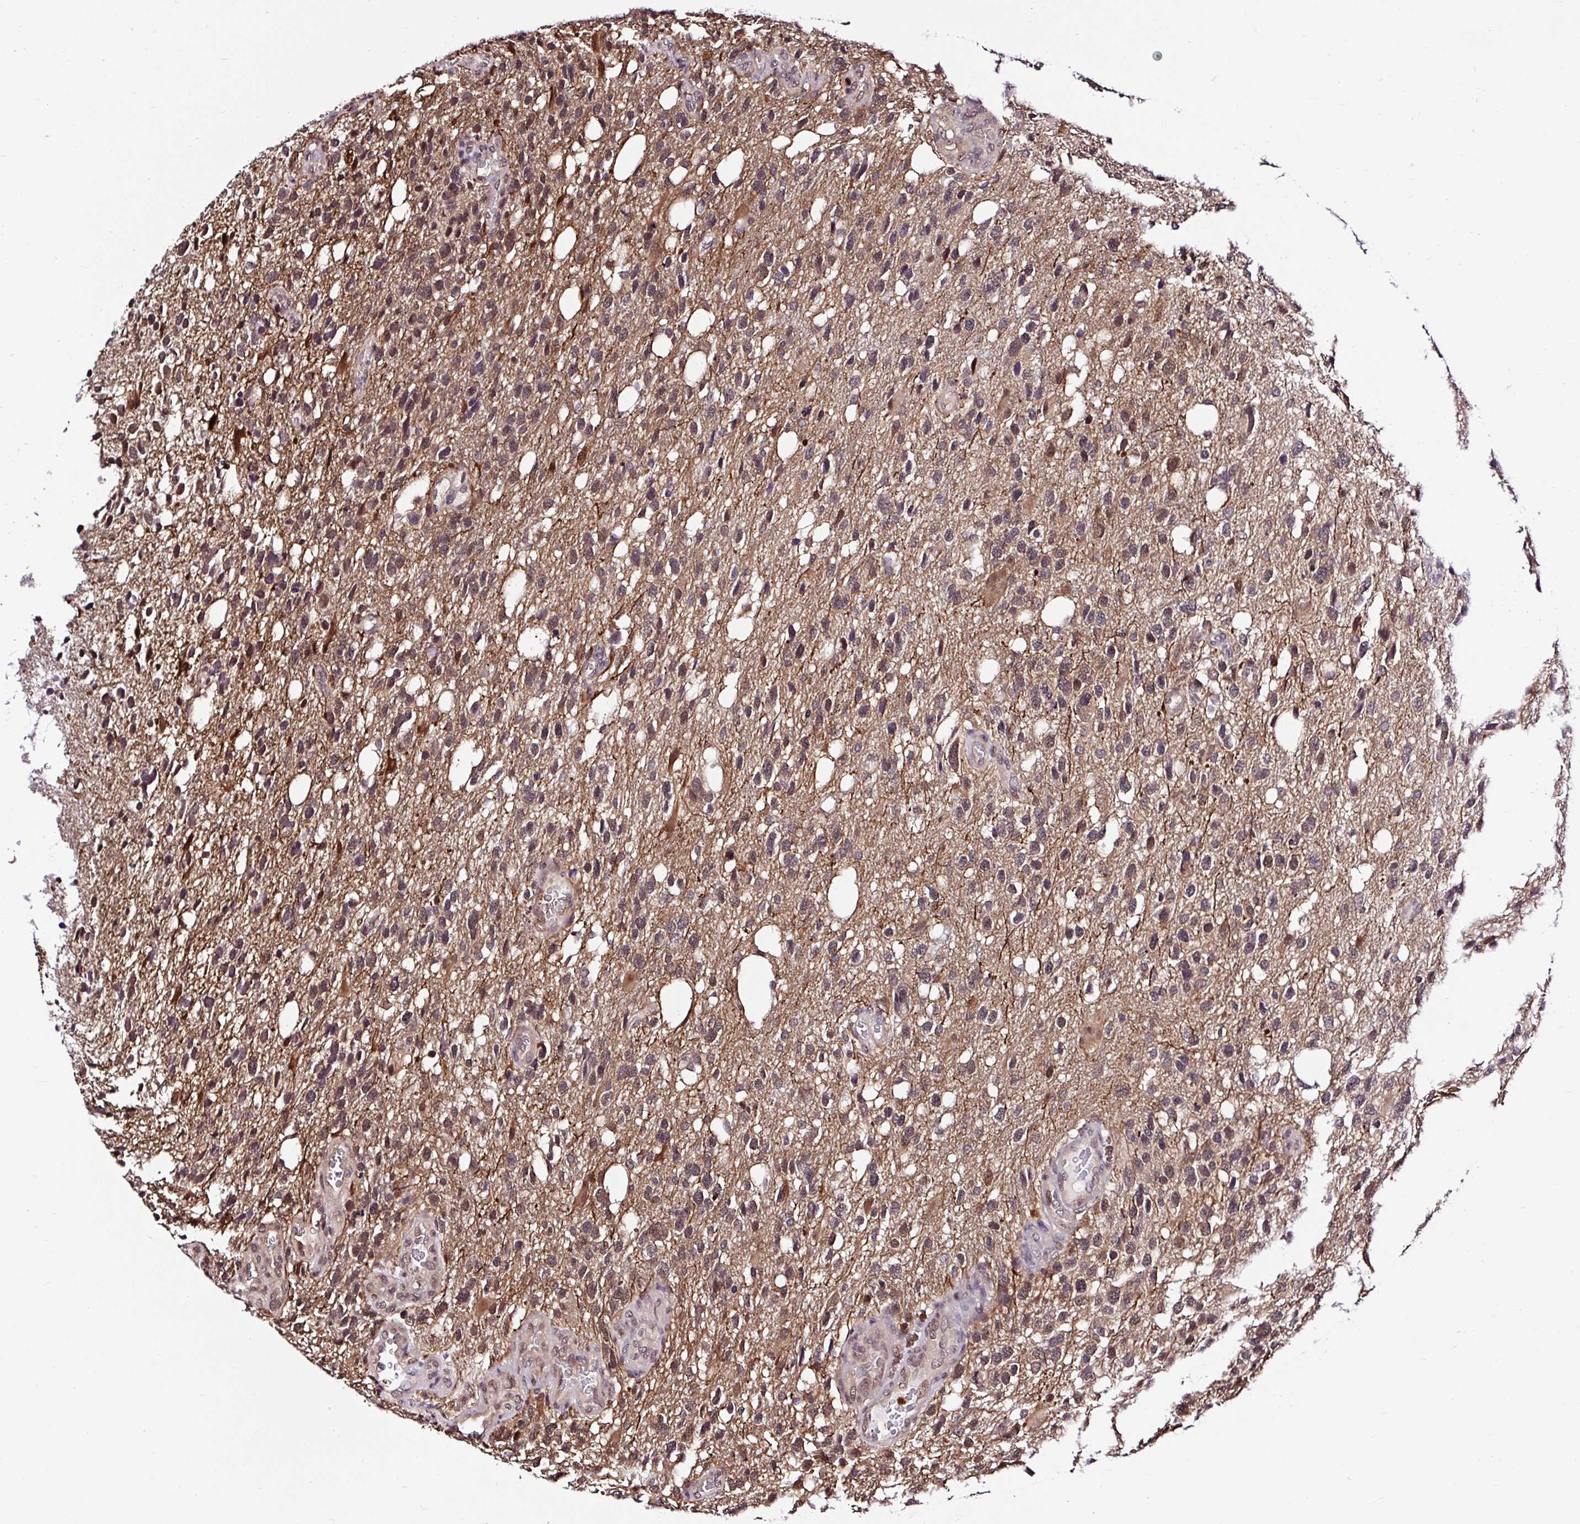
{"staining": {"intensity": "weak", "quantity": "25%-75%", "location": "cytoplasmic/membranous,nuclear"}, "tissue": "glioma", "cell_type": "Tumor cells", "image_type": "cancer", "snomed": [{"axis": "morphology", "description": "Glioma, malignant, High grade"}, {"axis": "topography", "description": "Brain"}], "caption": "Protein positivity by immunohistochemistry reveals weak cytoplasmic/membranous and nuclear staining in about 25%-75% of tumor cells in high-grade glioma (malignant).", "gene": "PIN4", "patient": {"sex": "female", "age": 58}}